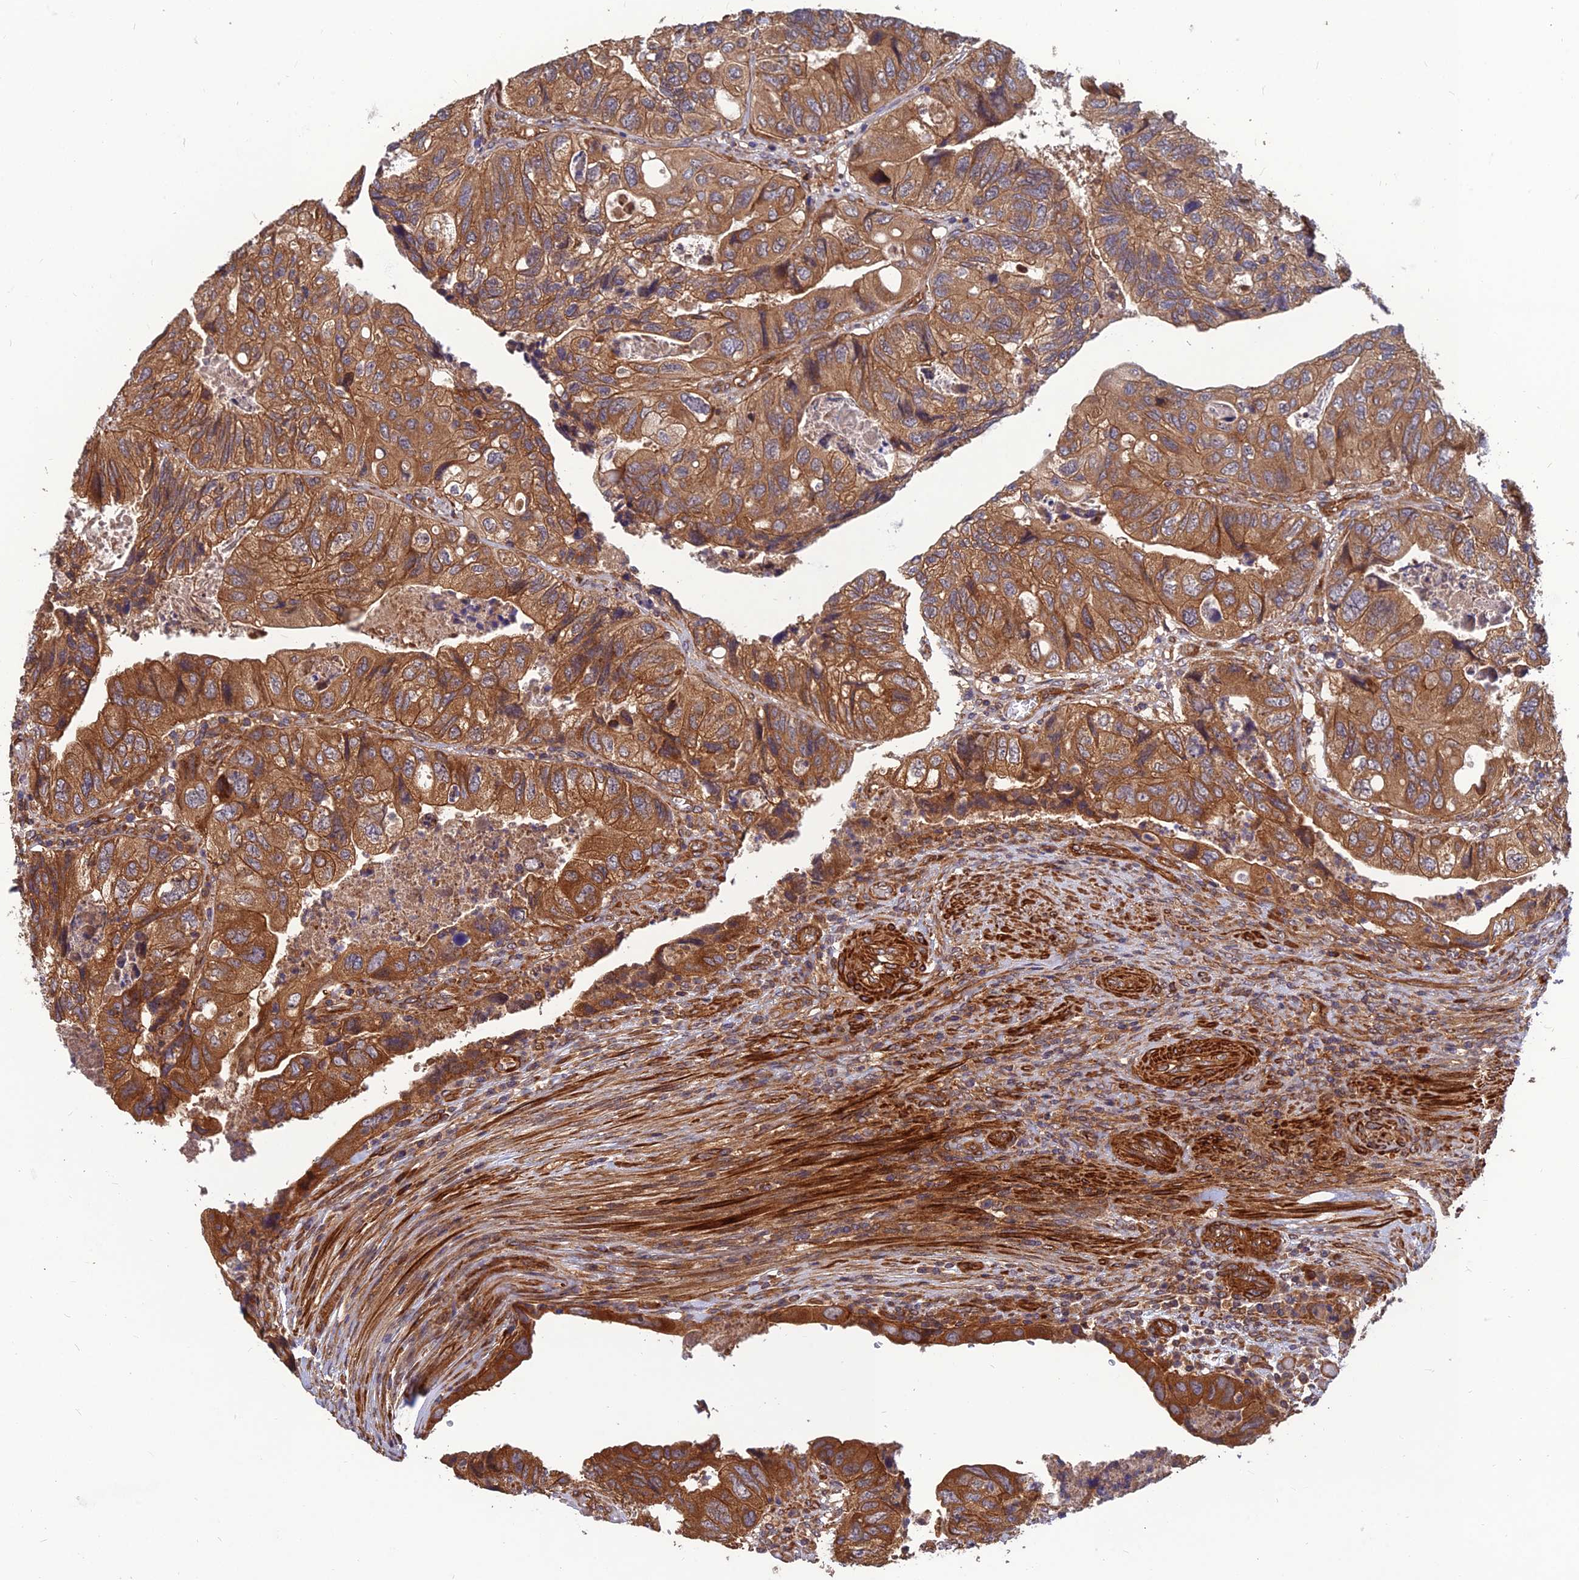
{"staining": {"intensity": "moderate", "quantity": ">75%", "location": "cytoplasmic/membranous"}, "tissue": "colorectal cancer", "cell_type": "Tumor cells", "image_type": "cancer", "snomed": [{"axis": "morphology", "description": "Adenocarcinoma, NOS"}, {"axis": "topography", "description": "Rectum"}], "caption": "Moderate cytoplasmic/membranous positivity for a protein is identified in approximately >75% of tumor cells of colorectal adenocarcinoma using immunohistochemistry.", "gene": "RELCH", "patient": {"sex": "male", "age": 63}}